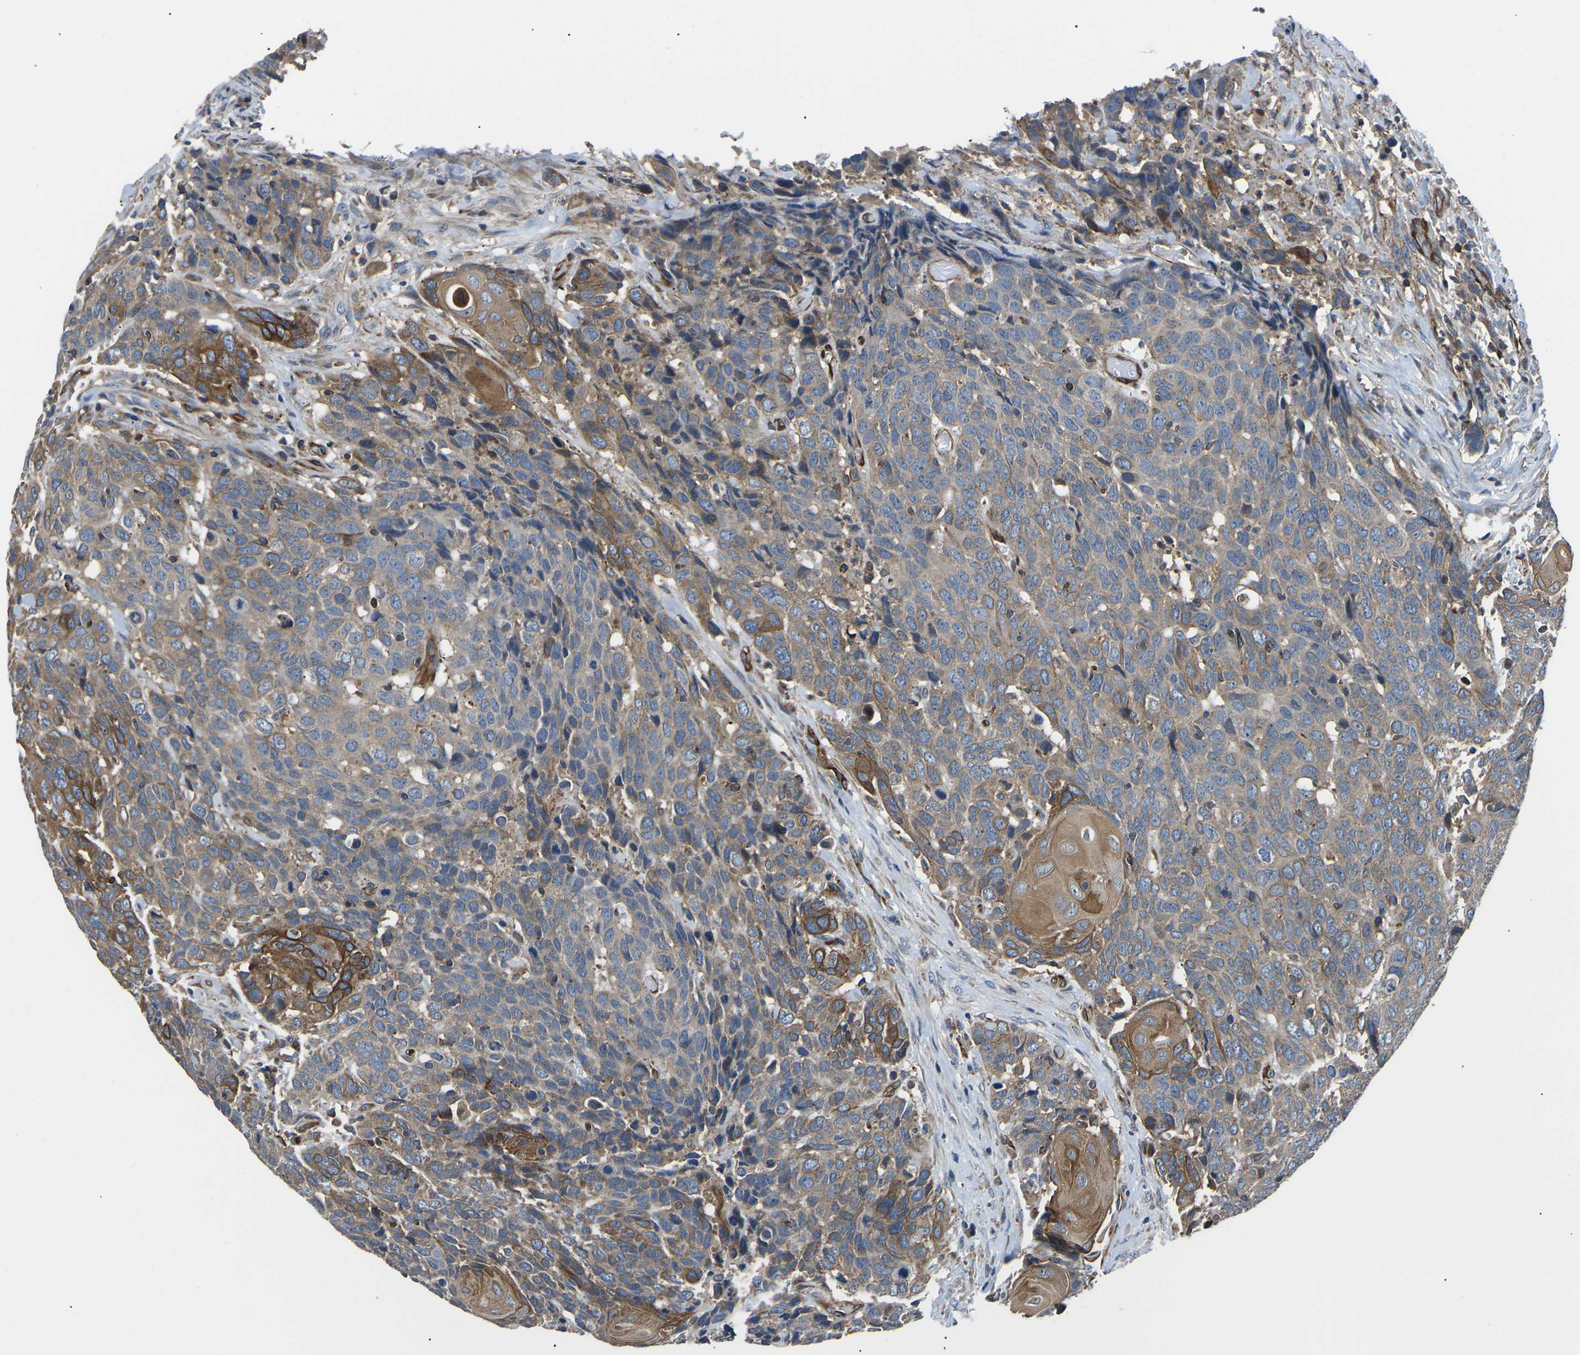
{"staining": {"intensity": "moderate", "quantity": "25%-75%", "location": "cytoplasmic/membranous"}, "tissue": "head and neck cancer", "cell_type": "Tumor cells", "image_type": "cancer", "snomed": [{"axis": "morphology", "description": "Squamous cell carcinoma, NOS"}, {"axis": "topography", "description": "Head-Neck"}], "caption": "Human squamous cell carcinoma (head and neck) stained with a brown dye exhibits moderate cytoplasmic/membranous positive expression in approximately 25%-75% of tumor cells.", "gene": "KCNJ15", "patient": {"sex": "male", "age": 66}}